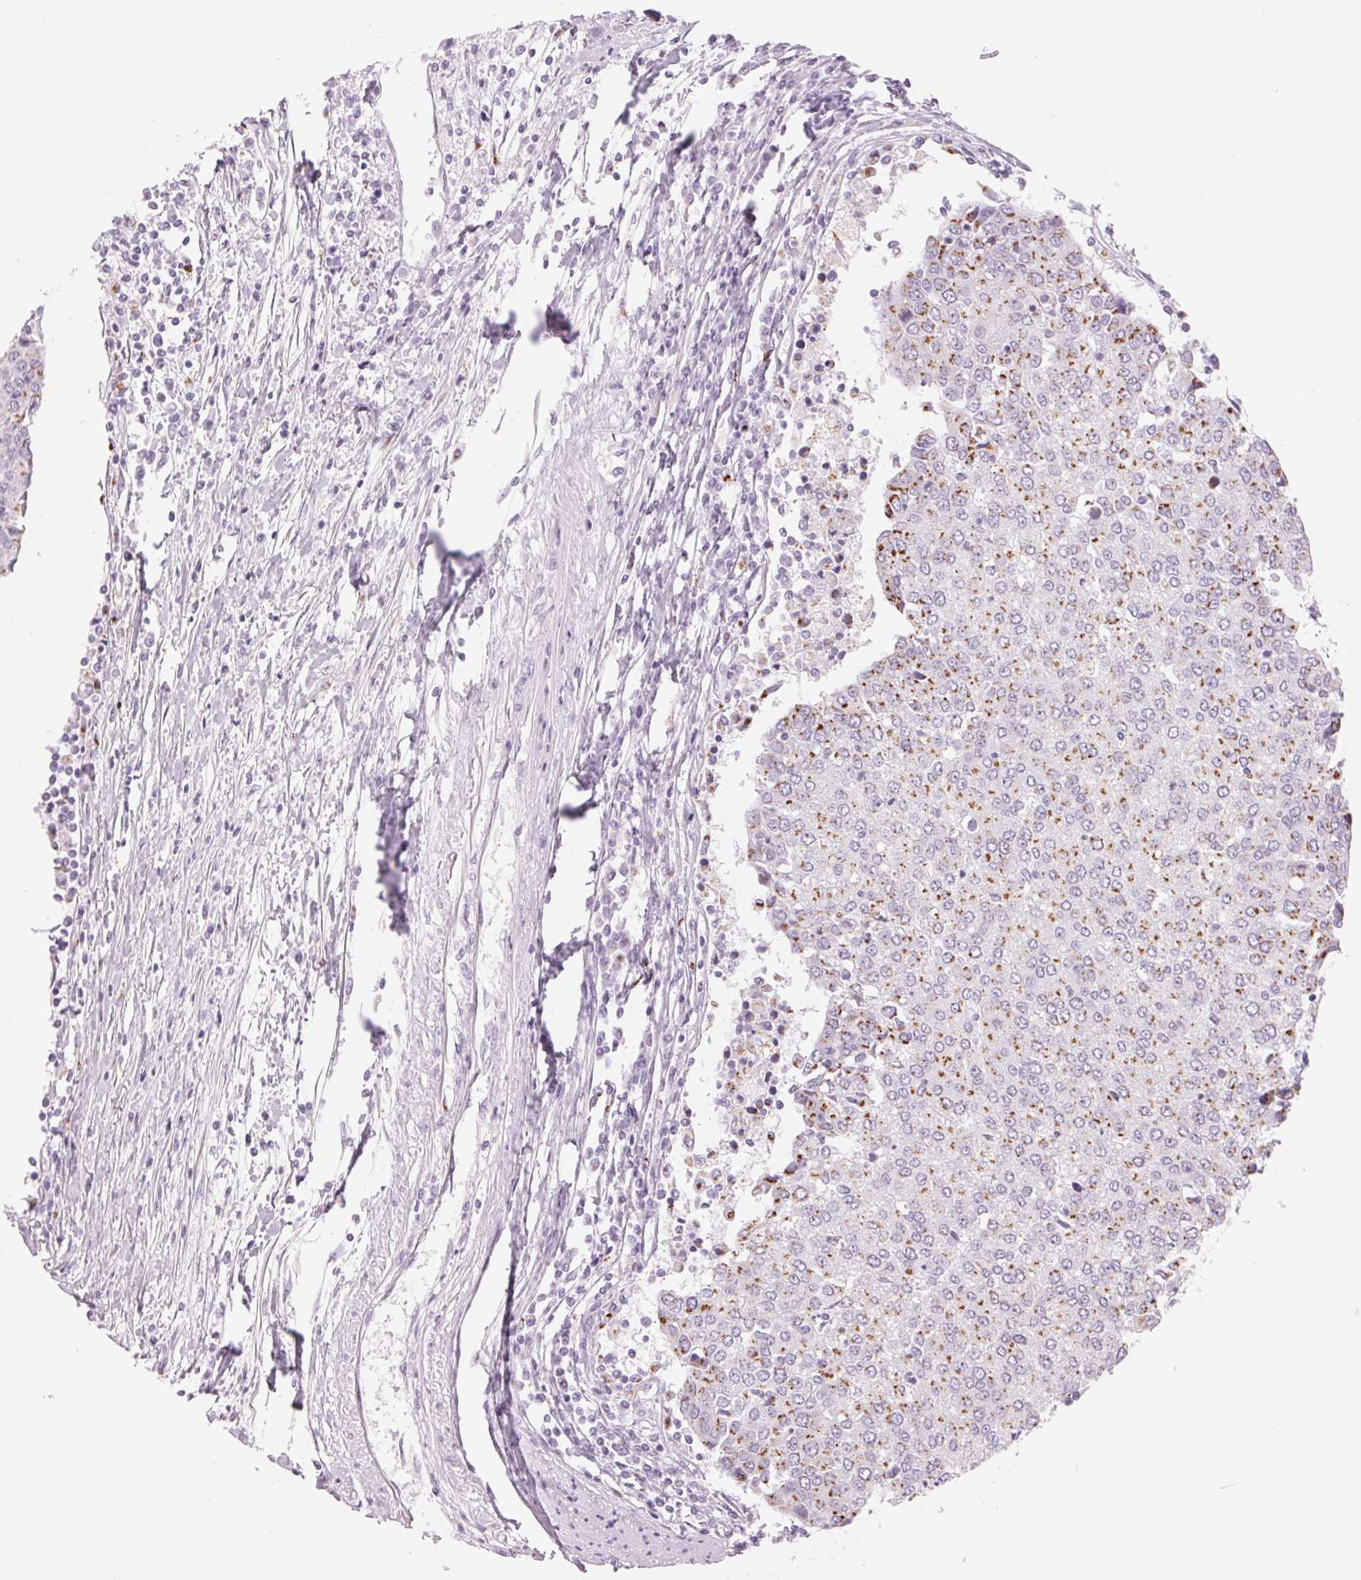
{"staining": {"intensity": "moderate", "quantity": ">75%", "location": "cytoplasmic/membranous"}, "tissue": "urothelial cancer", "cell_type": "Tumor cells", "image_type": "cancer", "snomed": [{"axis": "morphology", "description": "Urothelial carcinoma, High grade"}, {"axis": "topography", "description": "Urinary bladder"}], "caption": "There is medium levels of moderate cytoplasmic/membranous expression in tumor cells of urothelial cancer, as demonstrated by immunohistochemical staining (brown color).", "gene": "GALNT7", "patient": {"sex": "female", "age": 85}}